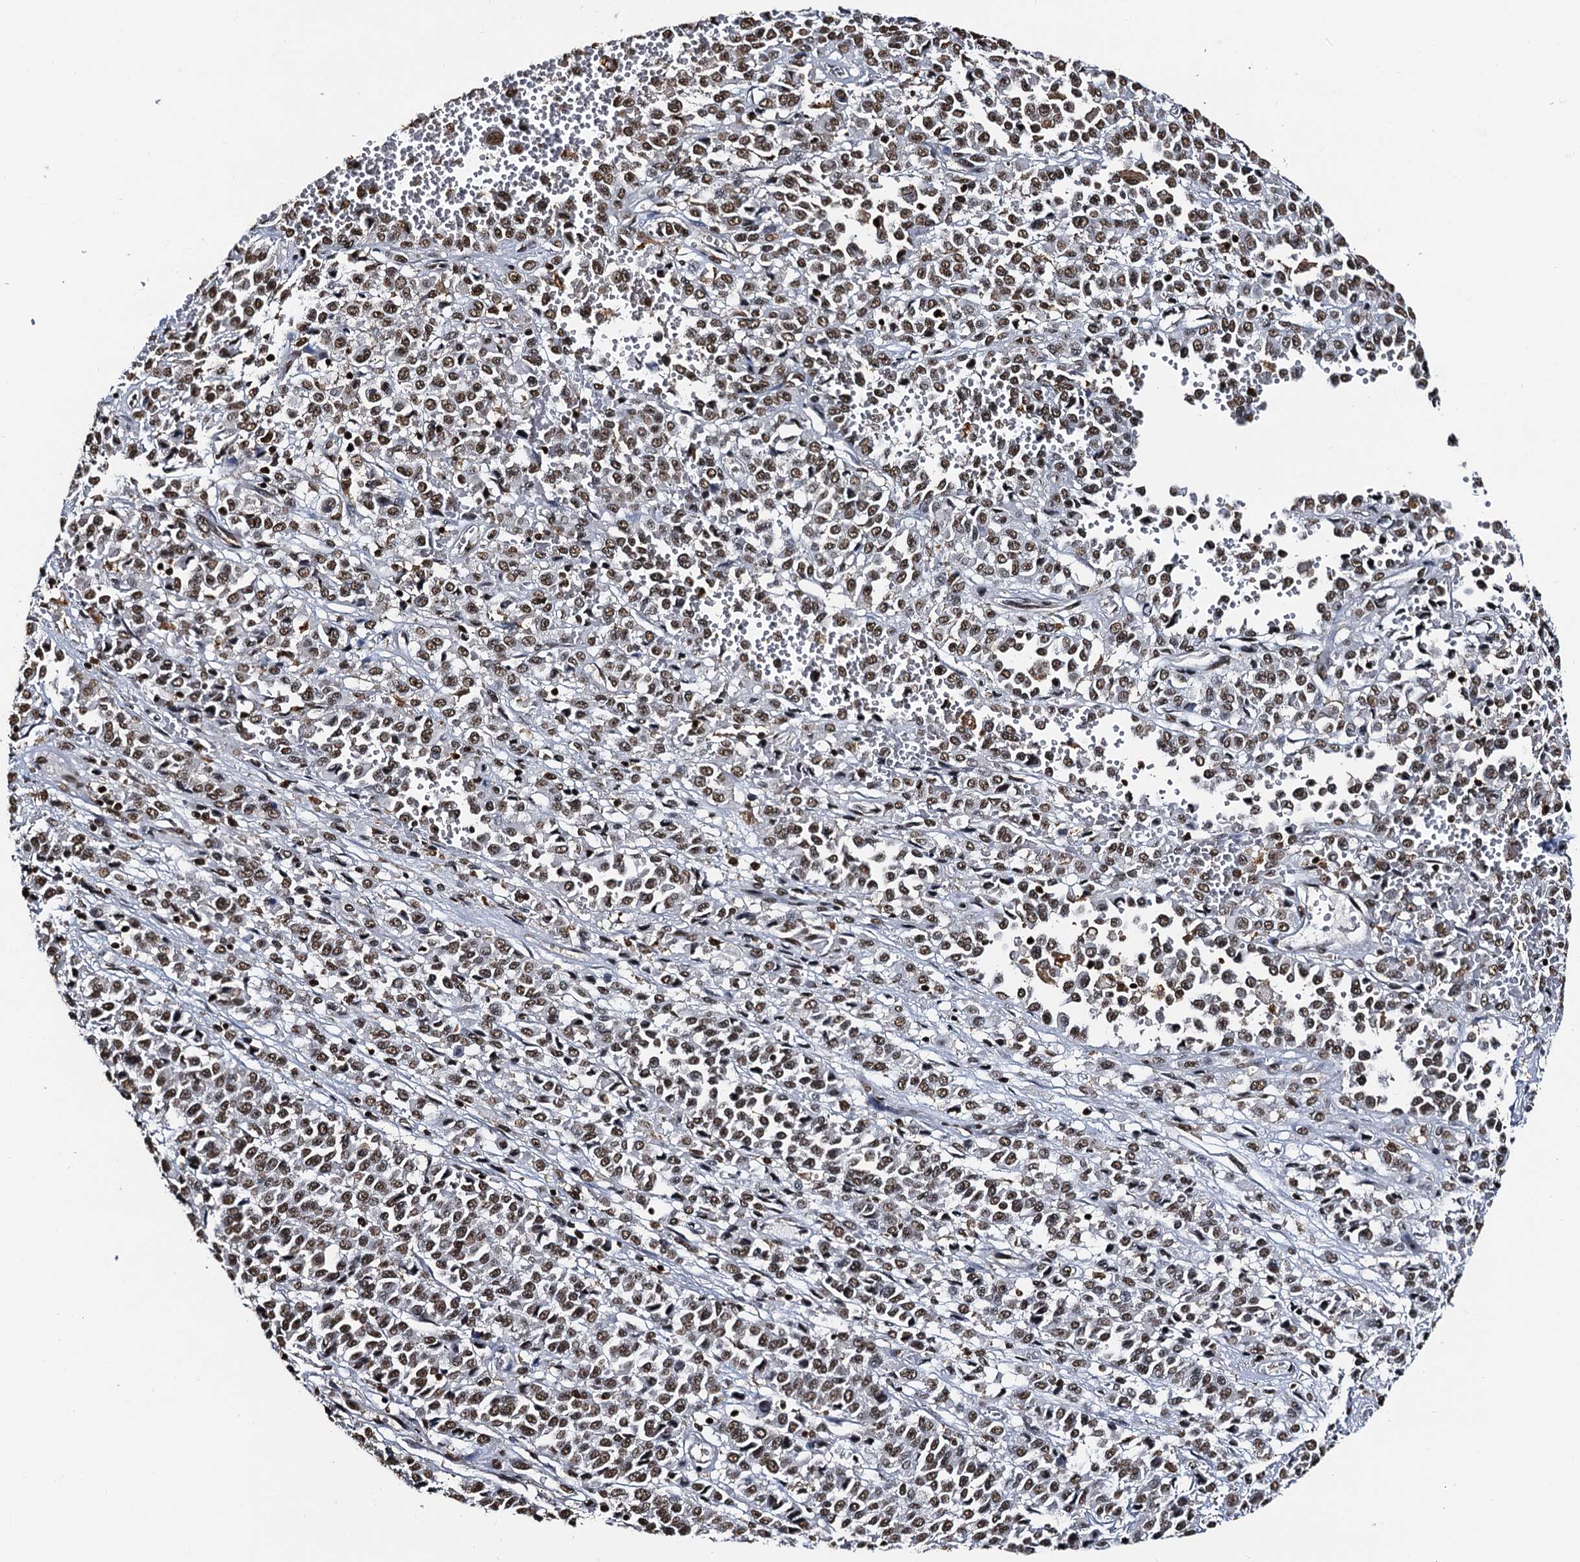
{"staining": {"intensity": "moderate", "quantity": ">75%", "location": "nuclear"}, "tissue": "melanoma", "cell_type": "Tumor cells", "image_type": "cancer", "snomed": [{"axis": "morphology", "description": "Malignant melanoma, Metastatic site"}, {"axis": "topography", "description": "Pancreas"}], "caption": "Human melanoma stained with a protein marker shows moderate staining in tumor cells.", "gene": "SNRPD2", "patient": {"sex": "female", "age": 30}}